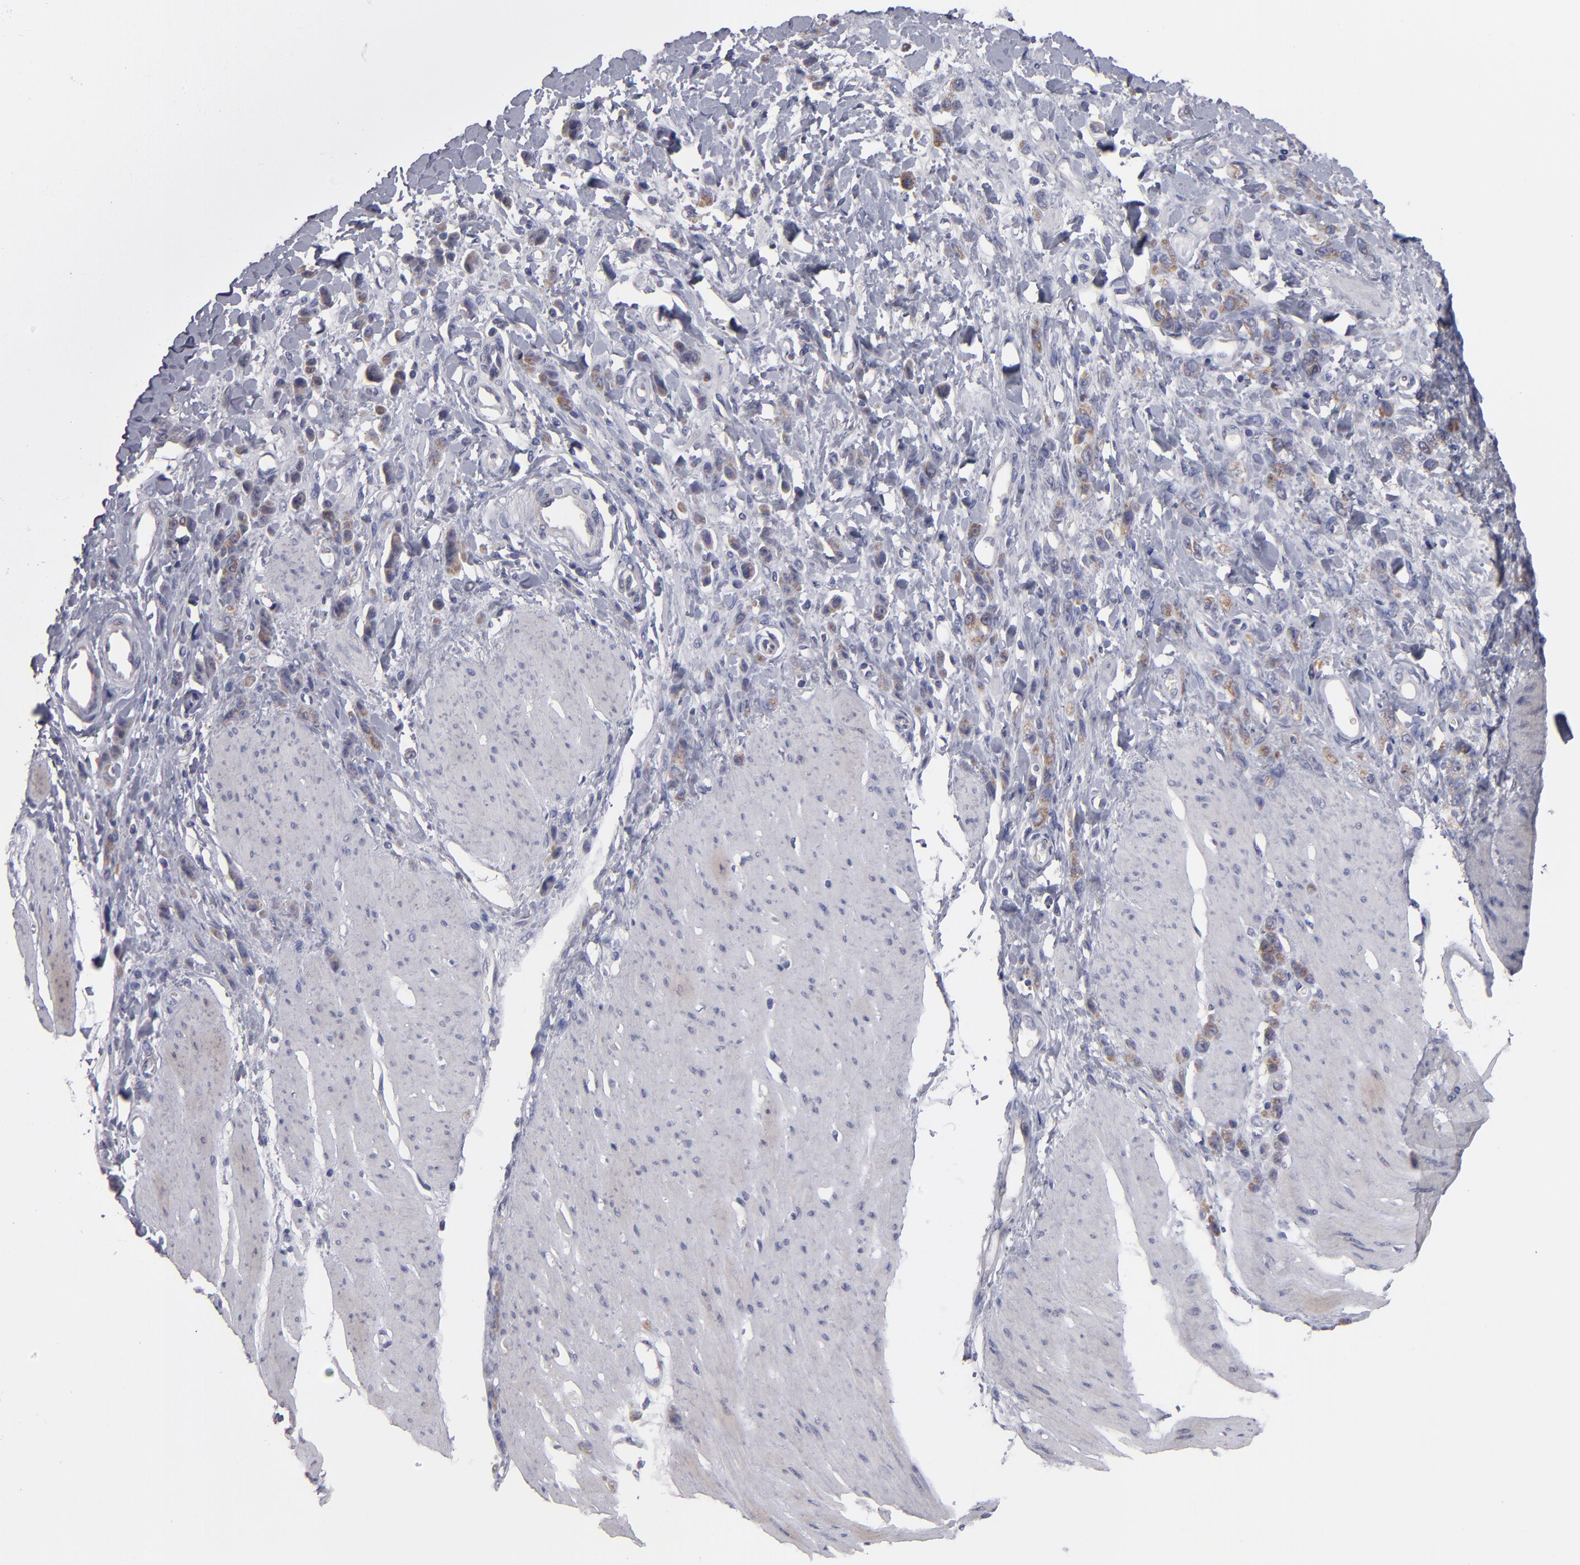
{"staining": {"intensity": "moderate", "quantity": ">75%", "location": "cytoplasmic/membranous"}, "tissue": "stomach cancer", "cell_type": "Tumor cells", "image_type": "cancer", "snomed": [{"axis": "morphology", "description": "Normal tissue, NOS"}, {"axis": "morphology", "description": "Adenocarcinoma, NOS"}, {"axis": "topography", "description": "Stomach"}], "caption": "IHC (DAB (3,3'-diaminobenzidine)) staining of stomach cancer (adenocarcinoma) shows moderate cytoplasmic/membranous protein positivity in approximately >75% of tumor cells.", "gene": "HCCS", "patient": {"sex": "male", "age": 82}}